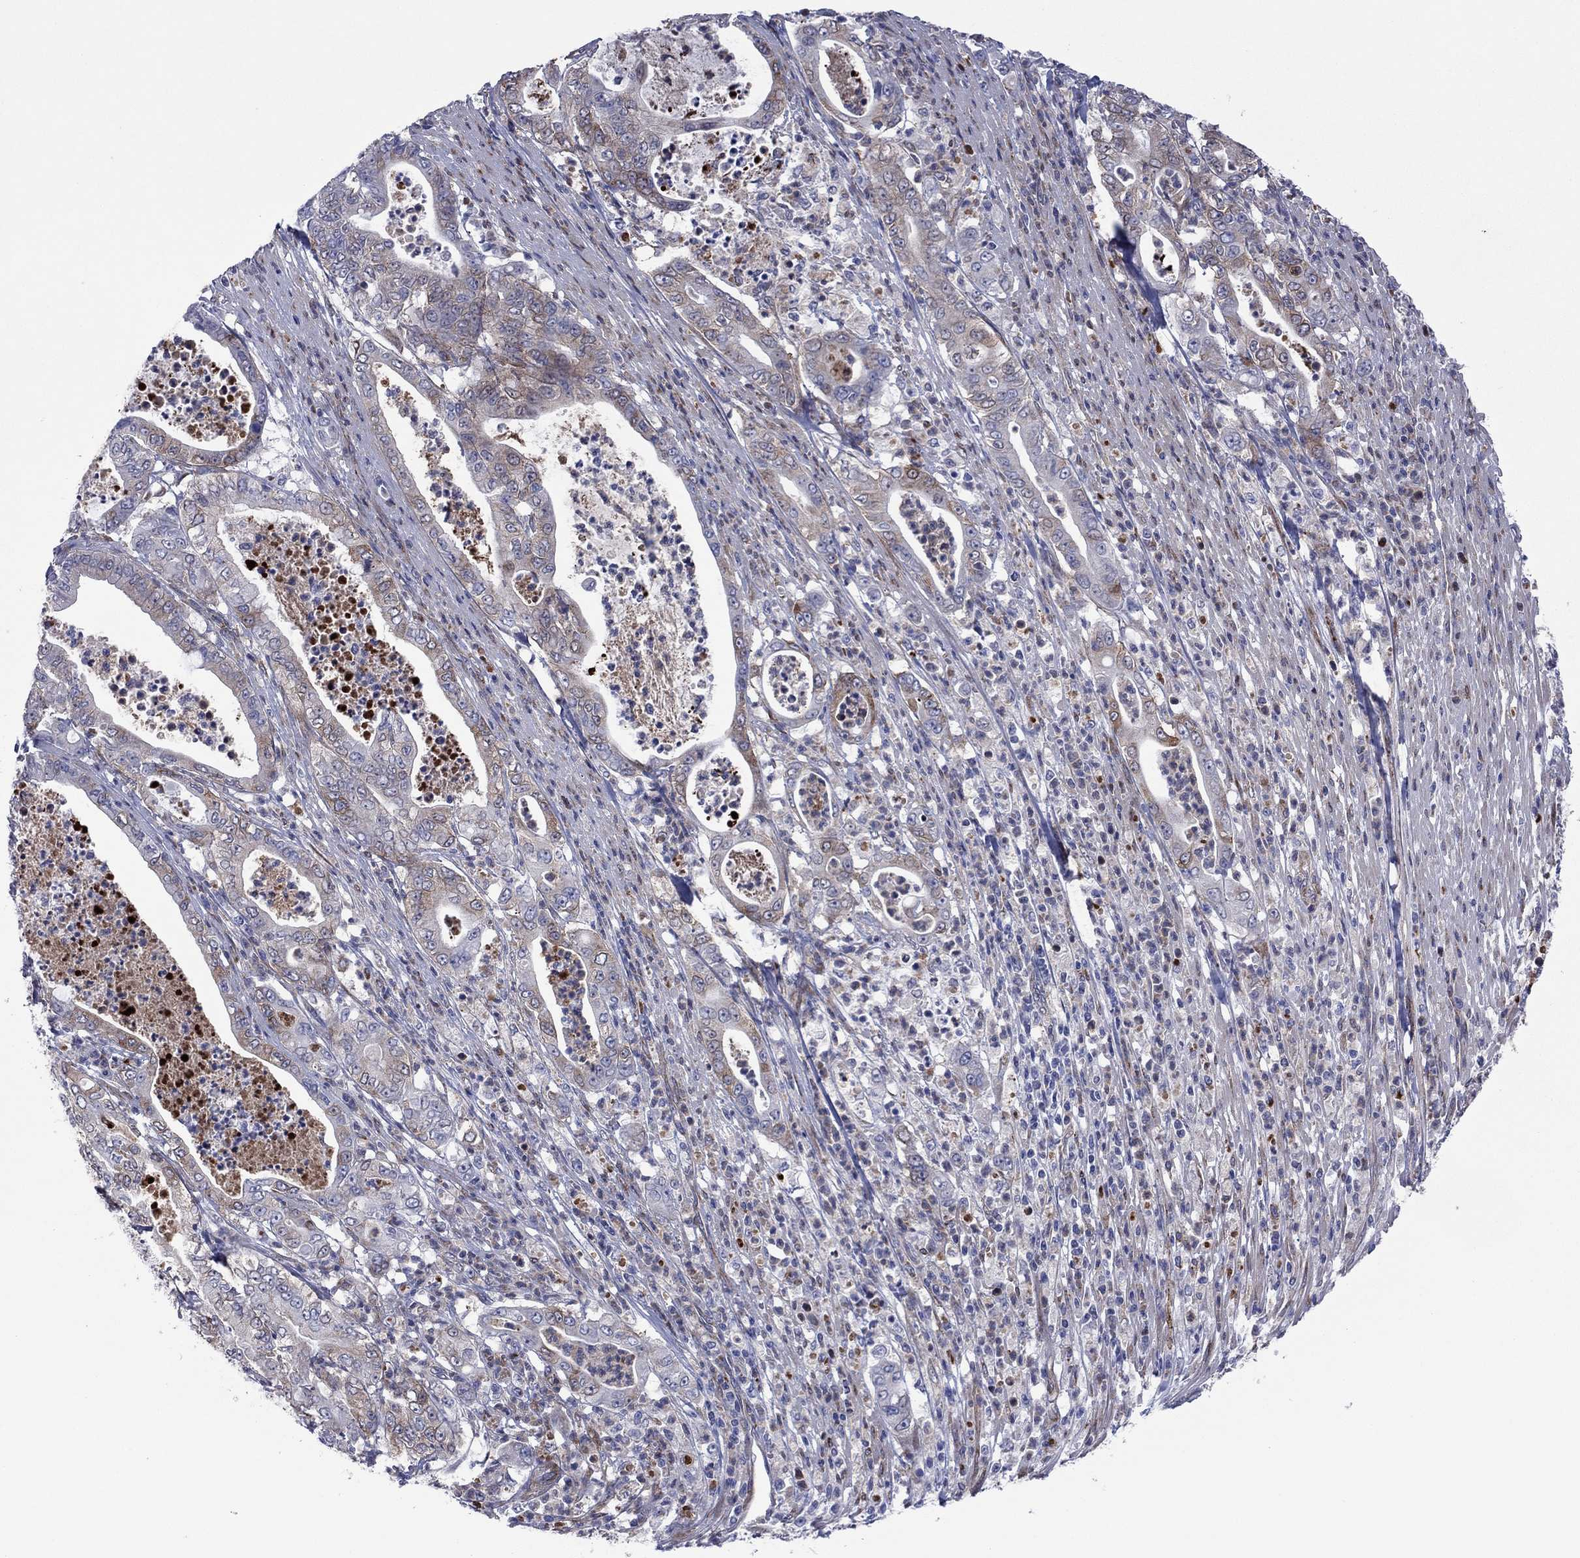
{"staining": {"intensity": "weak", "quantity": "25%-75%", "location": "cytoplasmic/membranous"}, "tissue": "pancreatic cancer", "cell_type": "Tumor cells", "image_type": "cancer", "snomed": [{"axis": "morphology", "description": "Adenocarcinoma, NOS"}, {"axis": "topography", "description": "Pancreas"}], "caption": "A high-resolution photomicrograph shows IHC staining of pancreatic cancer, which shows weak cytoplasmic/membranous positivity in approximately 25%-75% of tumor cells. The staining was performed using DAB, with brown indicating positive protein expression. Nuclei are stained blue with hematoxylin.", "gene": "GPR155", "patient": {"sex": "male", "age": 71}}